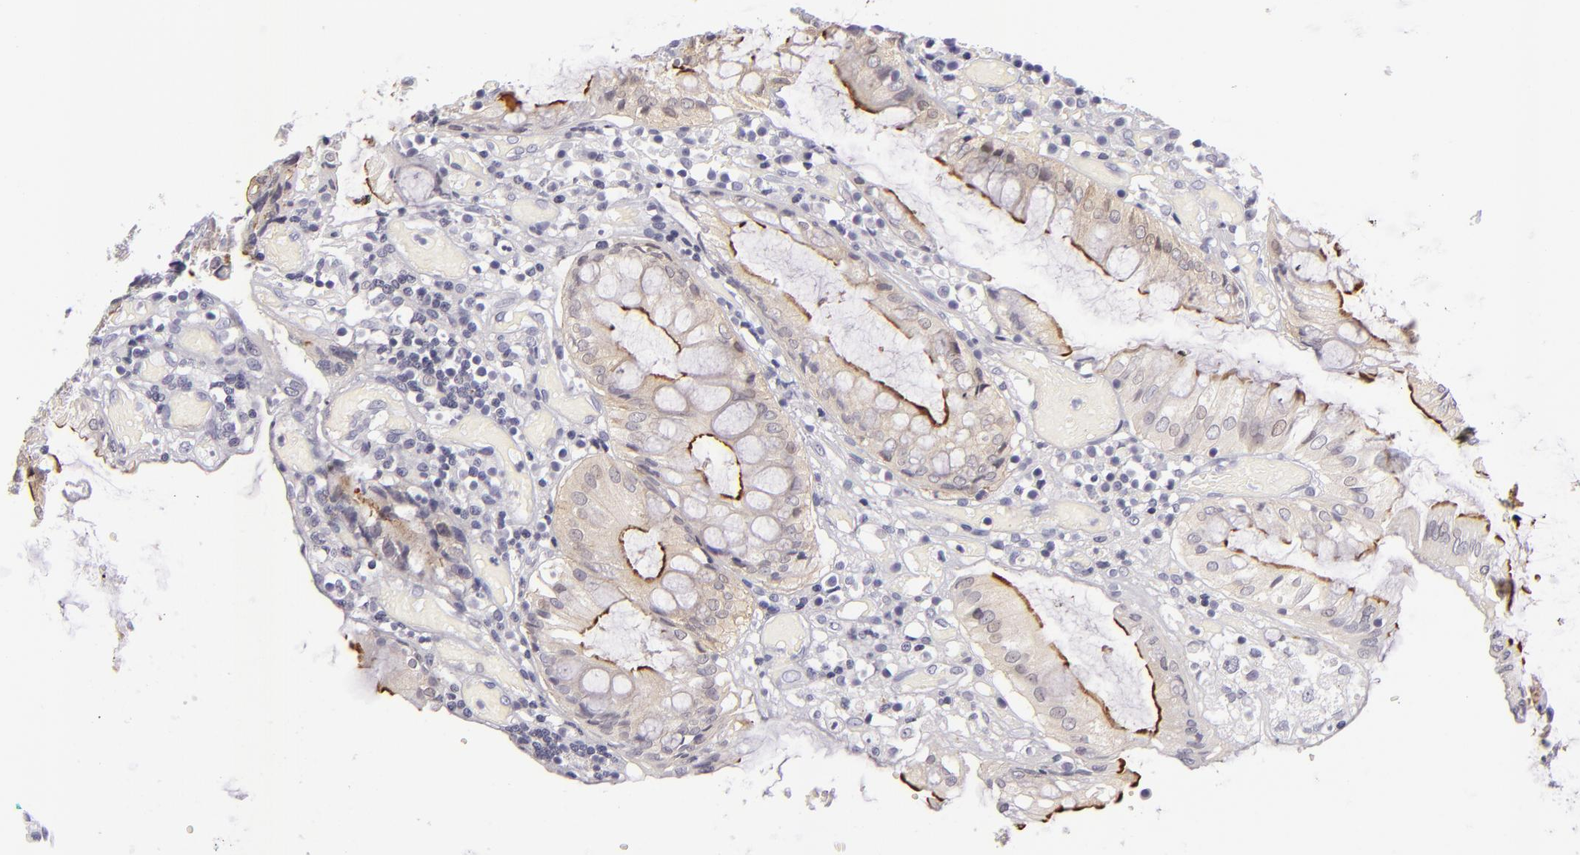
{"staining": {"intensity": "moderate", "quantity": ">75%", "location": "none"}, "tissue": "colorectal cancer", "cell_type": "Tumor cells", "image_type": "cancer", "snomed": [{"axis": "morphology", "description": "Adenocarcinoma, NOS"}, {"axis": "topography", "description": "Rectum"}], "caption": "Adenocarcinoma (colorectal) stained with a brown dye displays moderate None positive expression in approximately >75% of tumor cells.", "gene": "VIL1", "patient": {"sex": "female", "age": 98}}